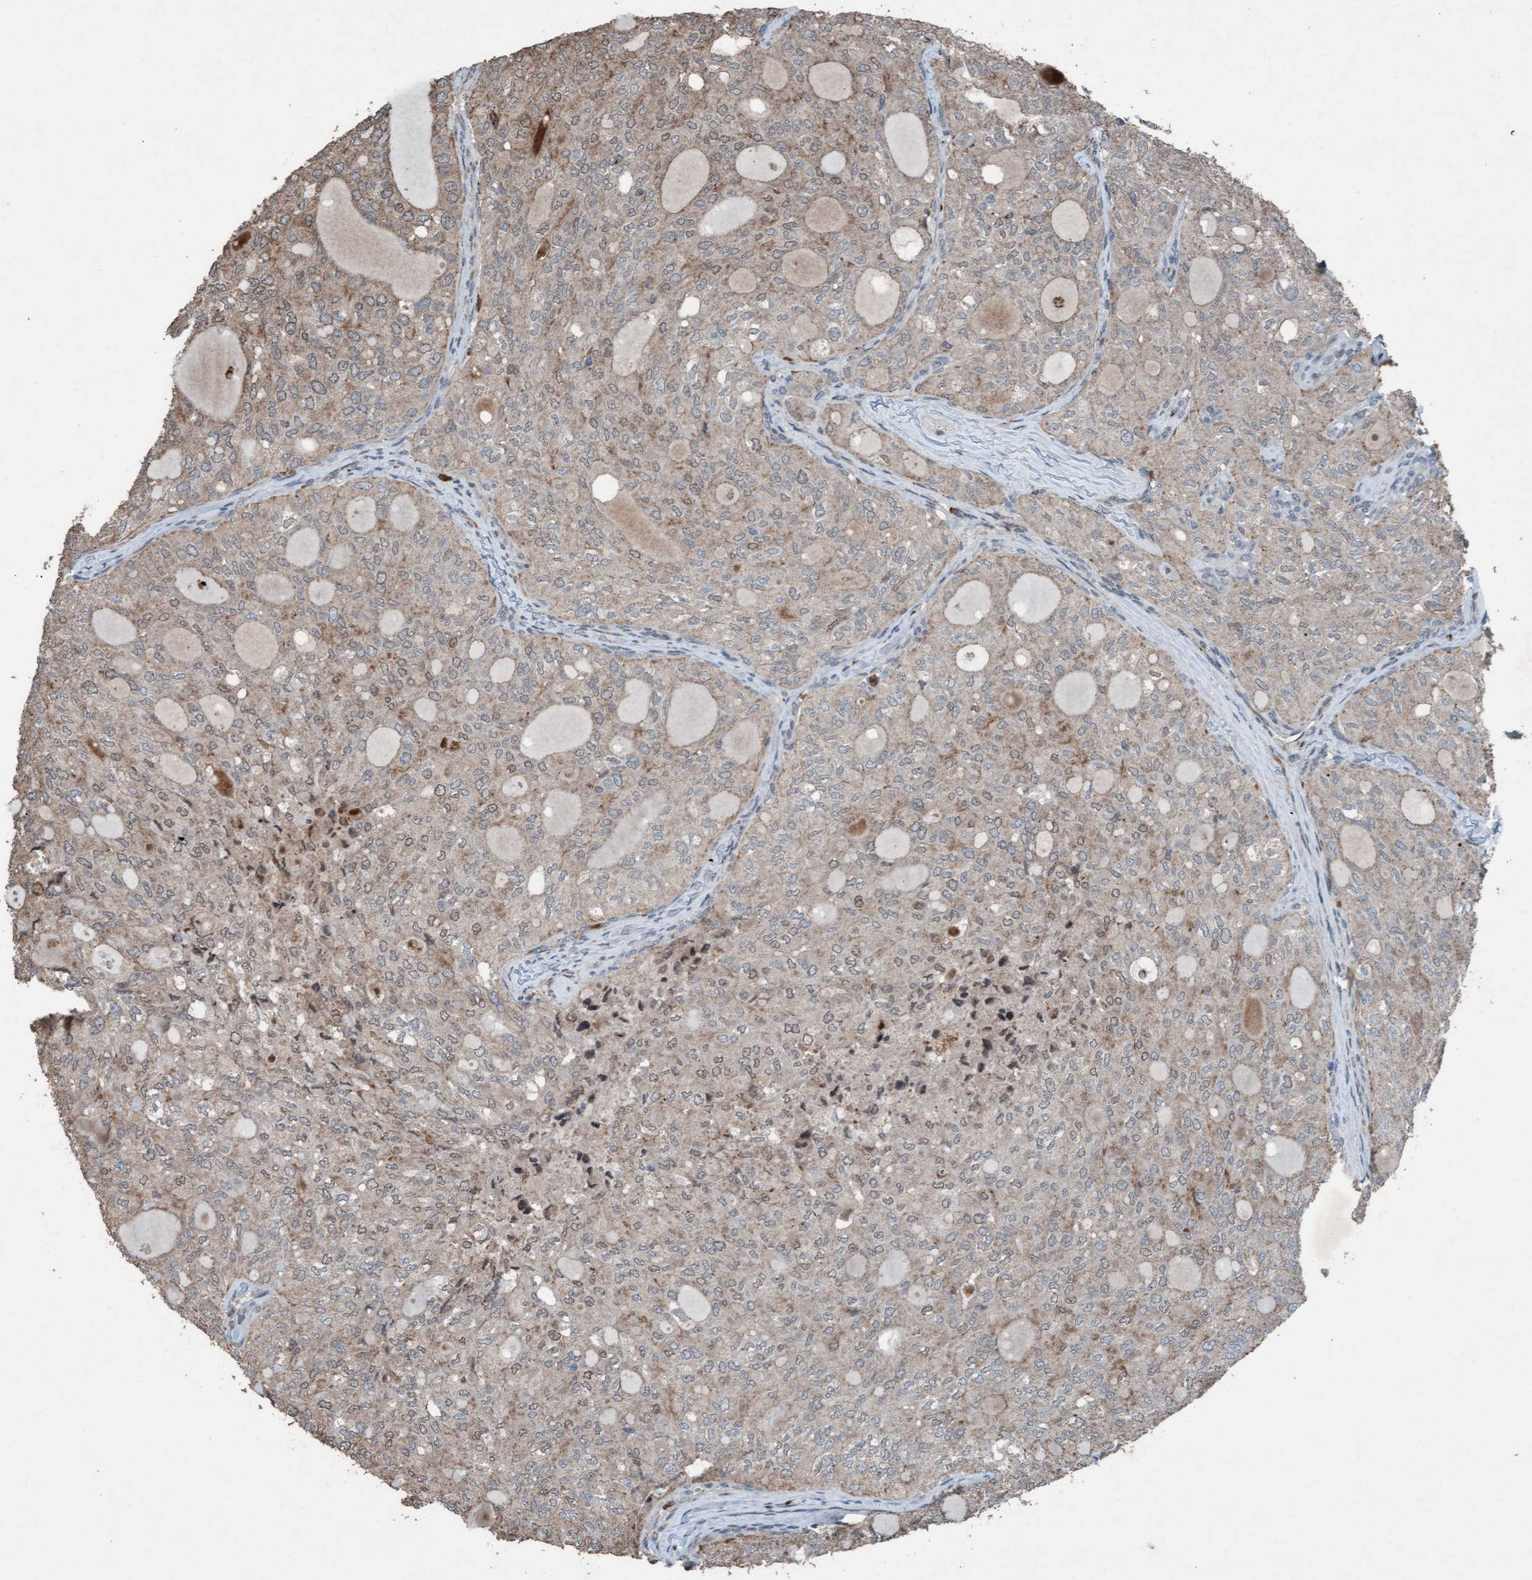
{"staining": {"intensity": "weak", "quantity": "25%-75%", "location": "cytoplasmic/membranous"}, "tissue": "thyroid cancer", "cell_type": "Tumor cells", "image_type": "cancer", "snomed": [{"axis": "morphology", "description": "Follicular adenoma carcinoma, NOS"}, {"axis": "topography", "description": "Thyroid gland"}], "caption": "Weak cytoplasmic/membranous positivity for a protein is appreciated in approximately 25%-75% of tumor cells of thyroid follicular adenoma carcinoma using immunohistochemistry (IHC).", "gene": "PLXNB2", "patient": {"sex": "male", "age": 75}}